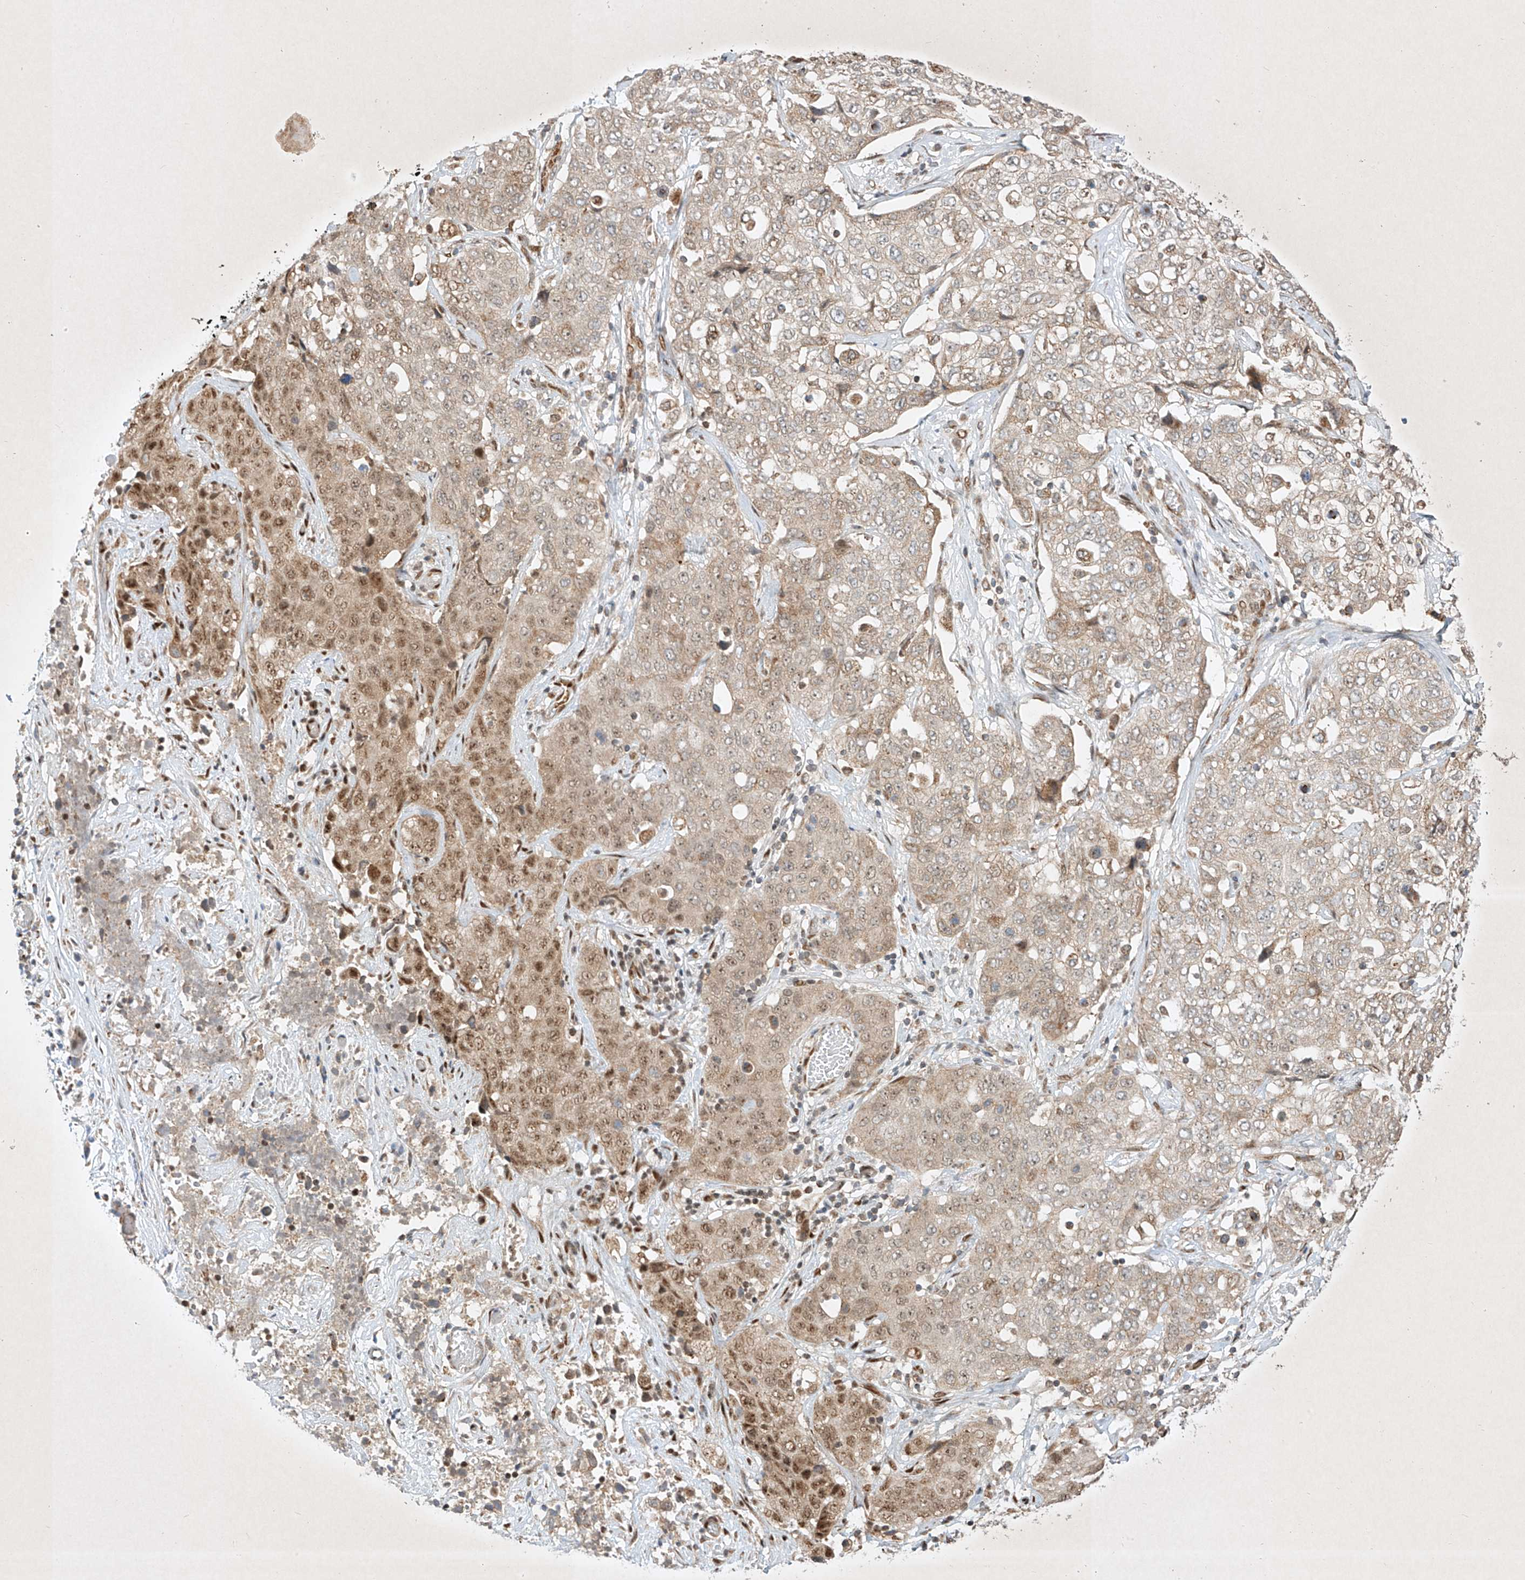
{"staining": {"intensity": "weak", "quantity": ">75%", "location": "cytoplasmic/membranous,nuclear"}, "tissue": "stomach cancer", "cell_type": "Tumor cells", "image_type": "cancer", "snomed": [{"axis": "morphology", "description": "Normal tissue, NOS"}, {"axis": "morphology", "description": "Adenocarcinoma, NOS"}, {"axis": "topography", "description": "Lymph node"}, {"axis": "topography", "description": "Stomach"}], "caption": "Immunohistochemistry histopathology image of human stomach adenocarcinoma stained for a protein (brown), which exhibits low levels of weak cytoplasmic/membranous and nuclear positivity in approximately >75% of tumor cells.", "gene": "EPG5", "patient": {"sex": "male", "age": 48}}